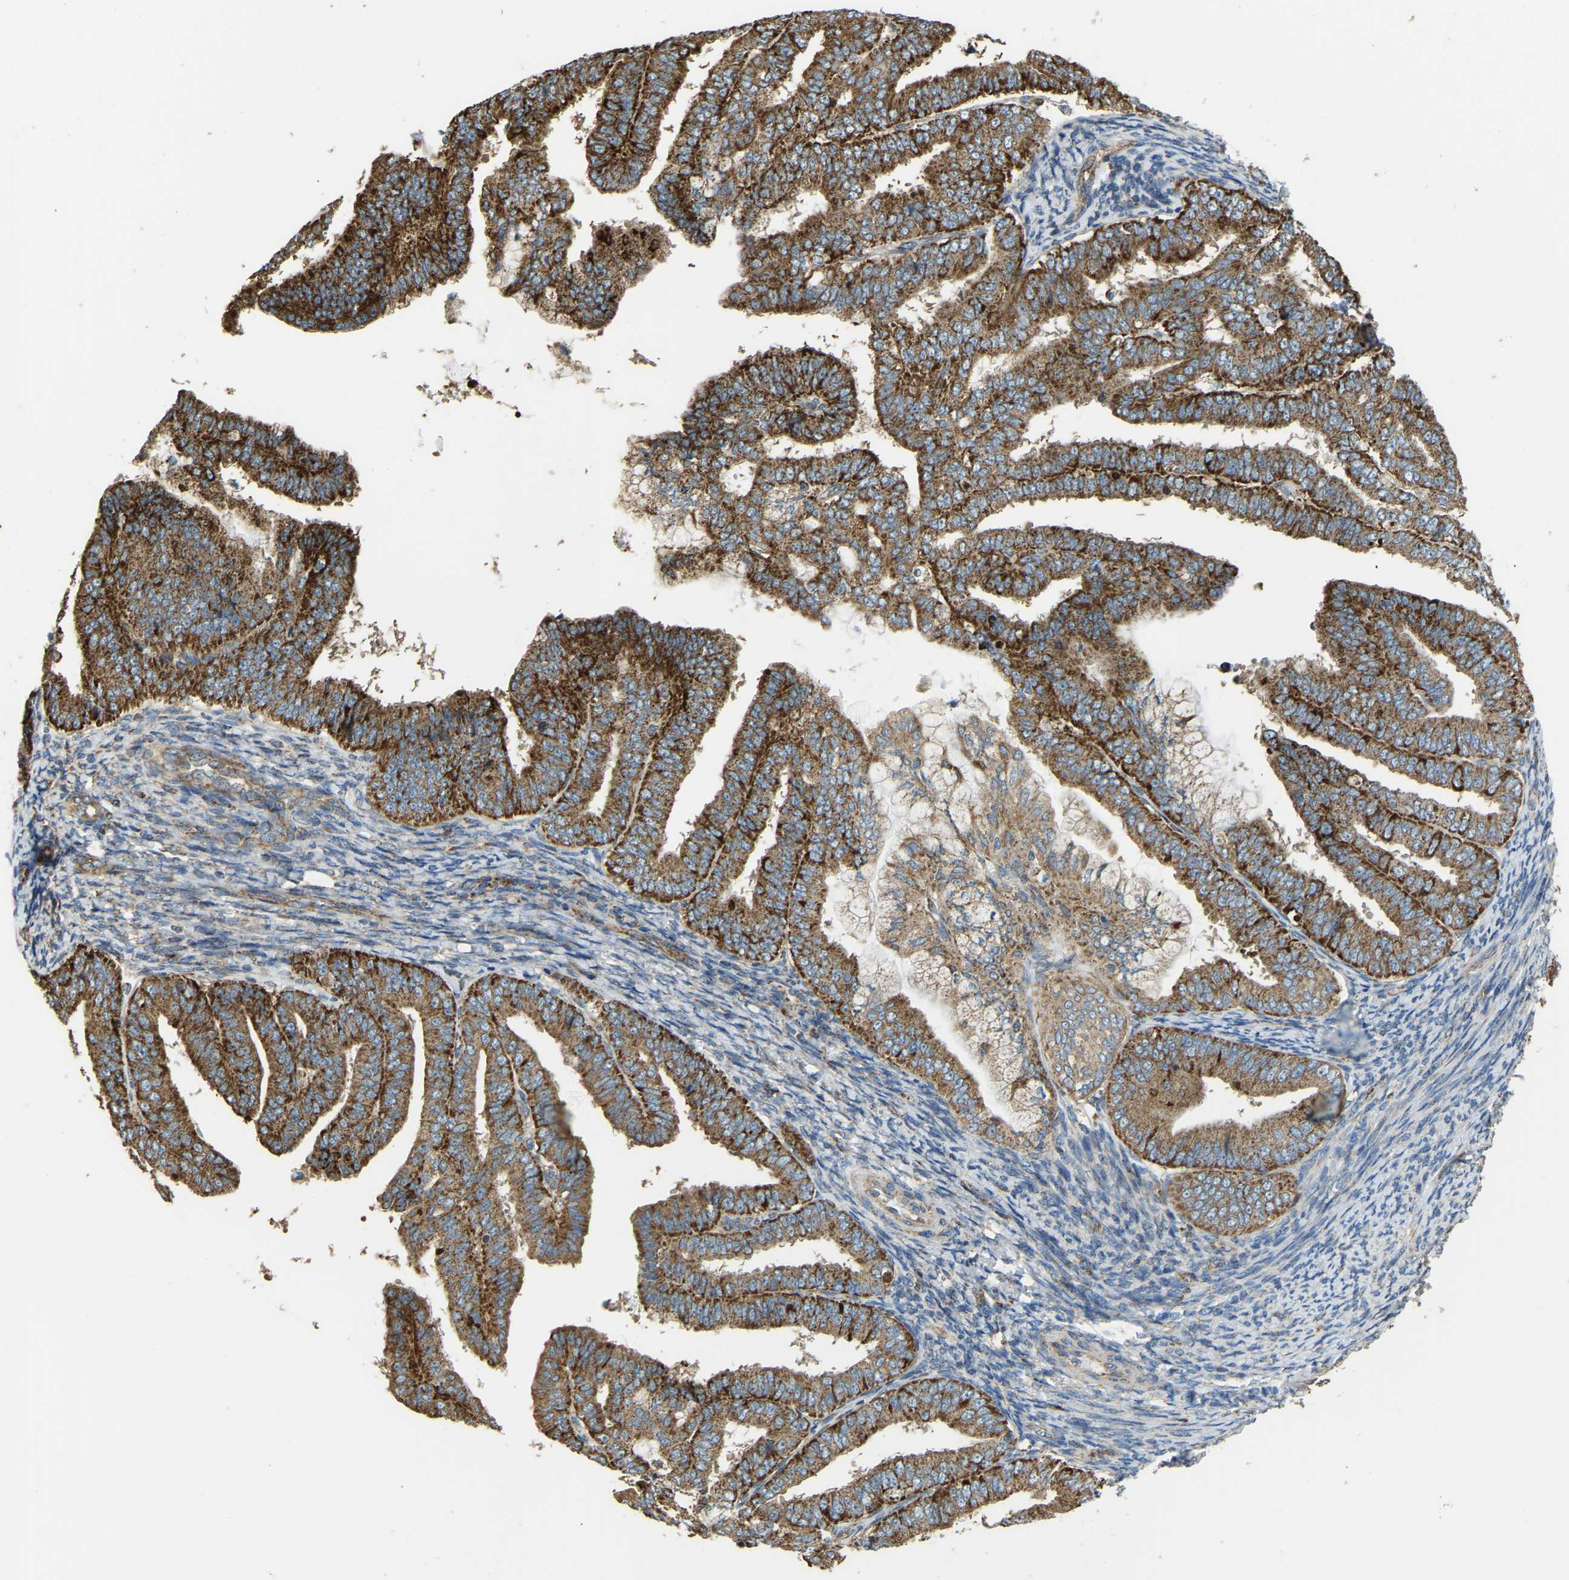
{"staining": {"intensity": "strong", "quantity": ">75%", "location": "cytoplasmic/membranous"}, "tissue": "endometrial cancer", "cell_type": "Tumor cells", "image_type": "cancer", "snomed": [{"axis": "morphology", "description": "Adenocarcinoma, NOS"}, {"axis": "topography", "description": "Endometrium"}], "caption": "Tumor cells display high levels of strong cytoplasmic/membranous staining in approximately >75% of cells in human endometrial adenocarcinoma. Using DAB (brown) and hematoxylin (blue) stains, captured at high magnification using brightfield microscopy.", "gene": "PSMD7", "patient": {"sex": "female", "age": 63}}